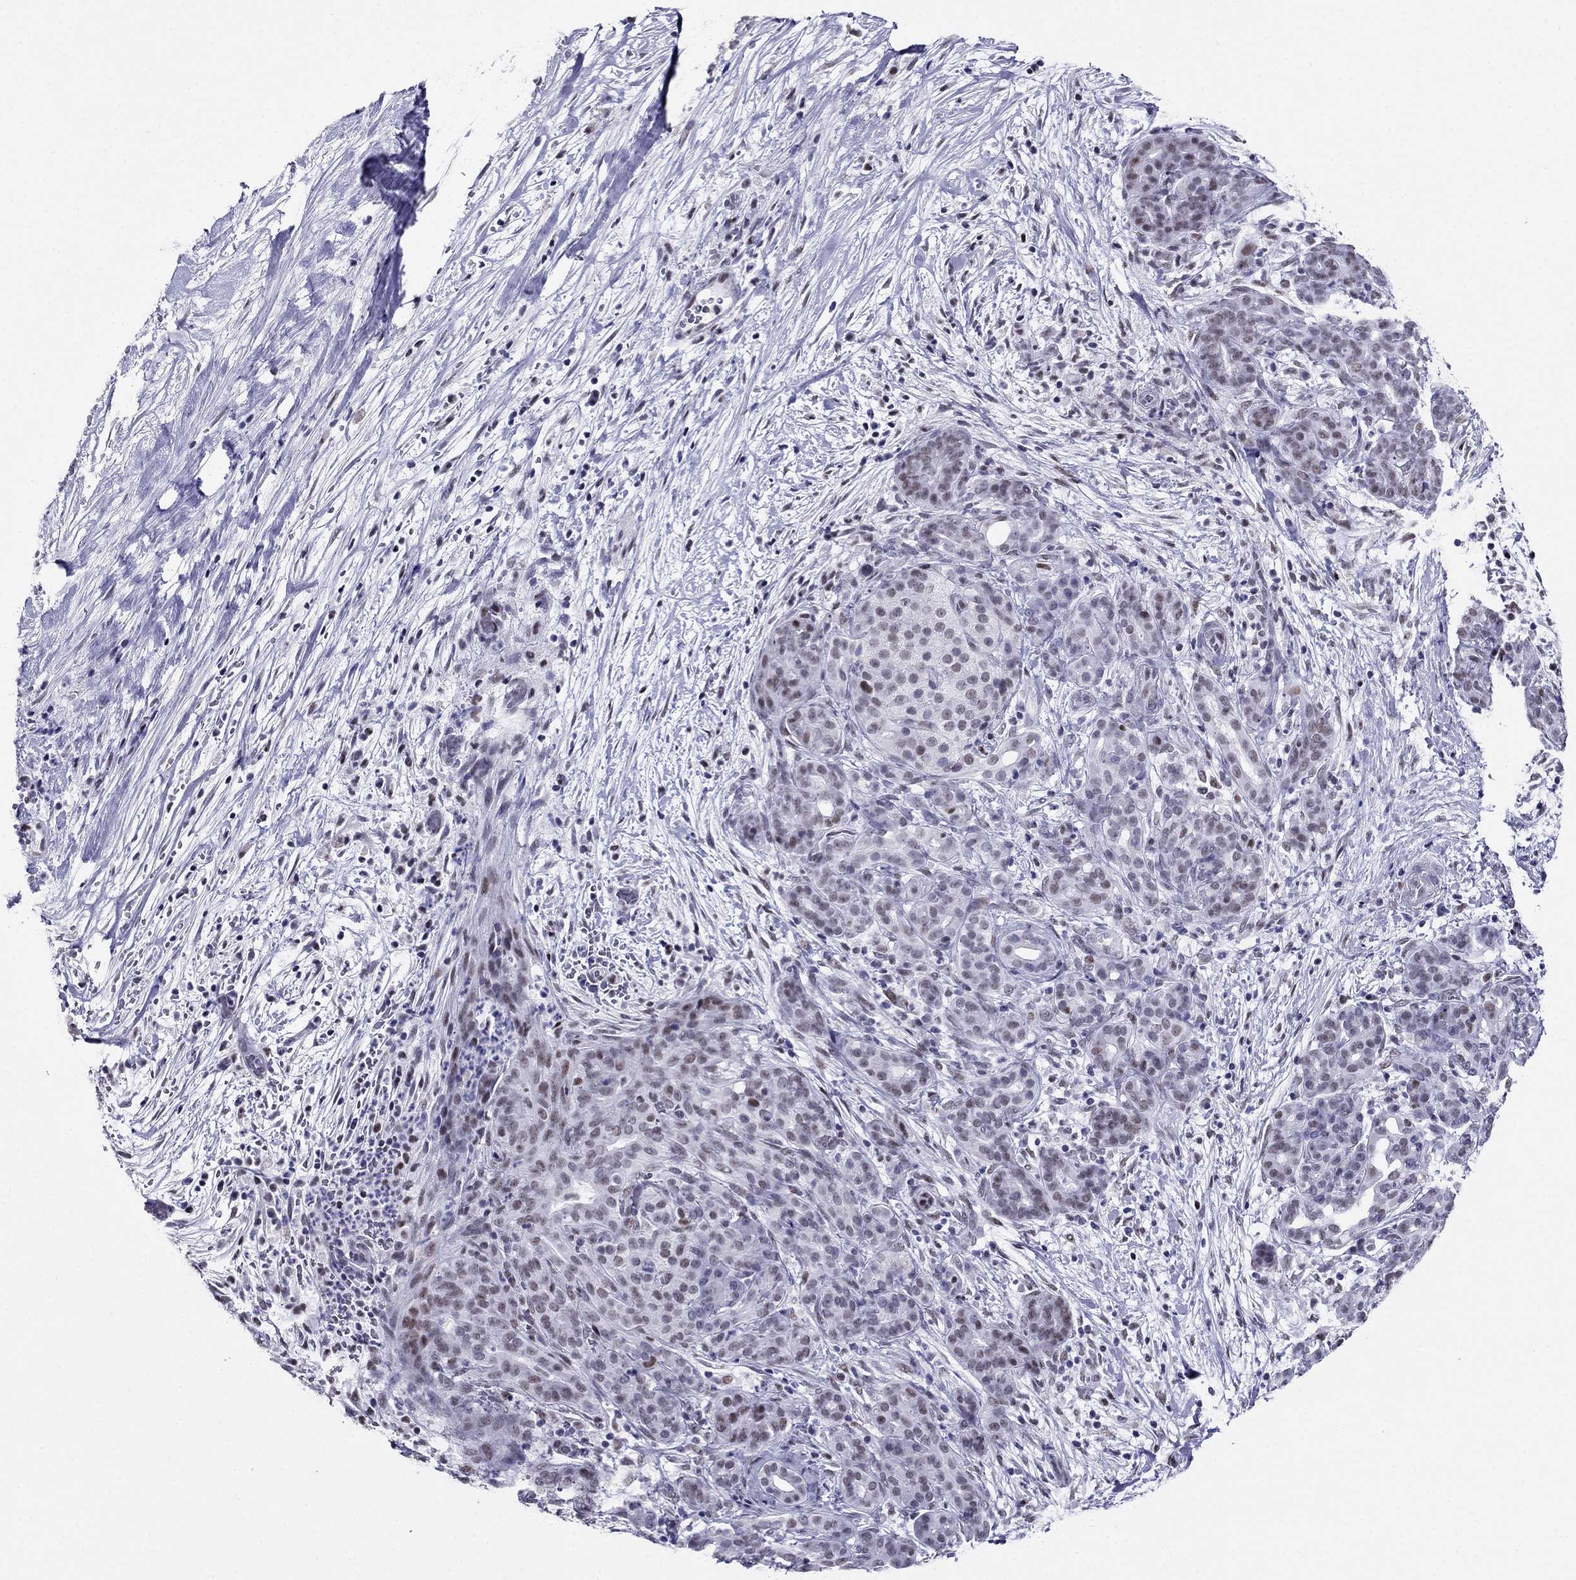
{"staining": {"intensity": "moderate", "quantity": "<25%", "location": "nuclear"}, "tissue": "pancreatic cancer", "cell_type": "Tumor cells", "image_type": "cancer", "snomed": [{"axis": "morphology", "description": "Adenocarcinoma, NOS"}, {"axis": "topography", "description": "Pancreas"}], "caption": "An image of pancreatic cancer (adenocarcinoma) stained for a protein displays moderate nuclear brown staining in tumor cells.", "gene": "PPM1G", "patient": {"sex": "male", "age": 44}}